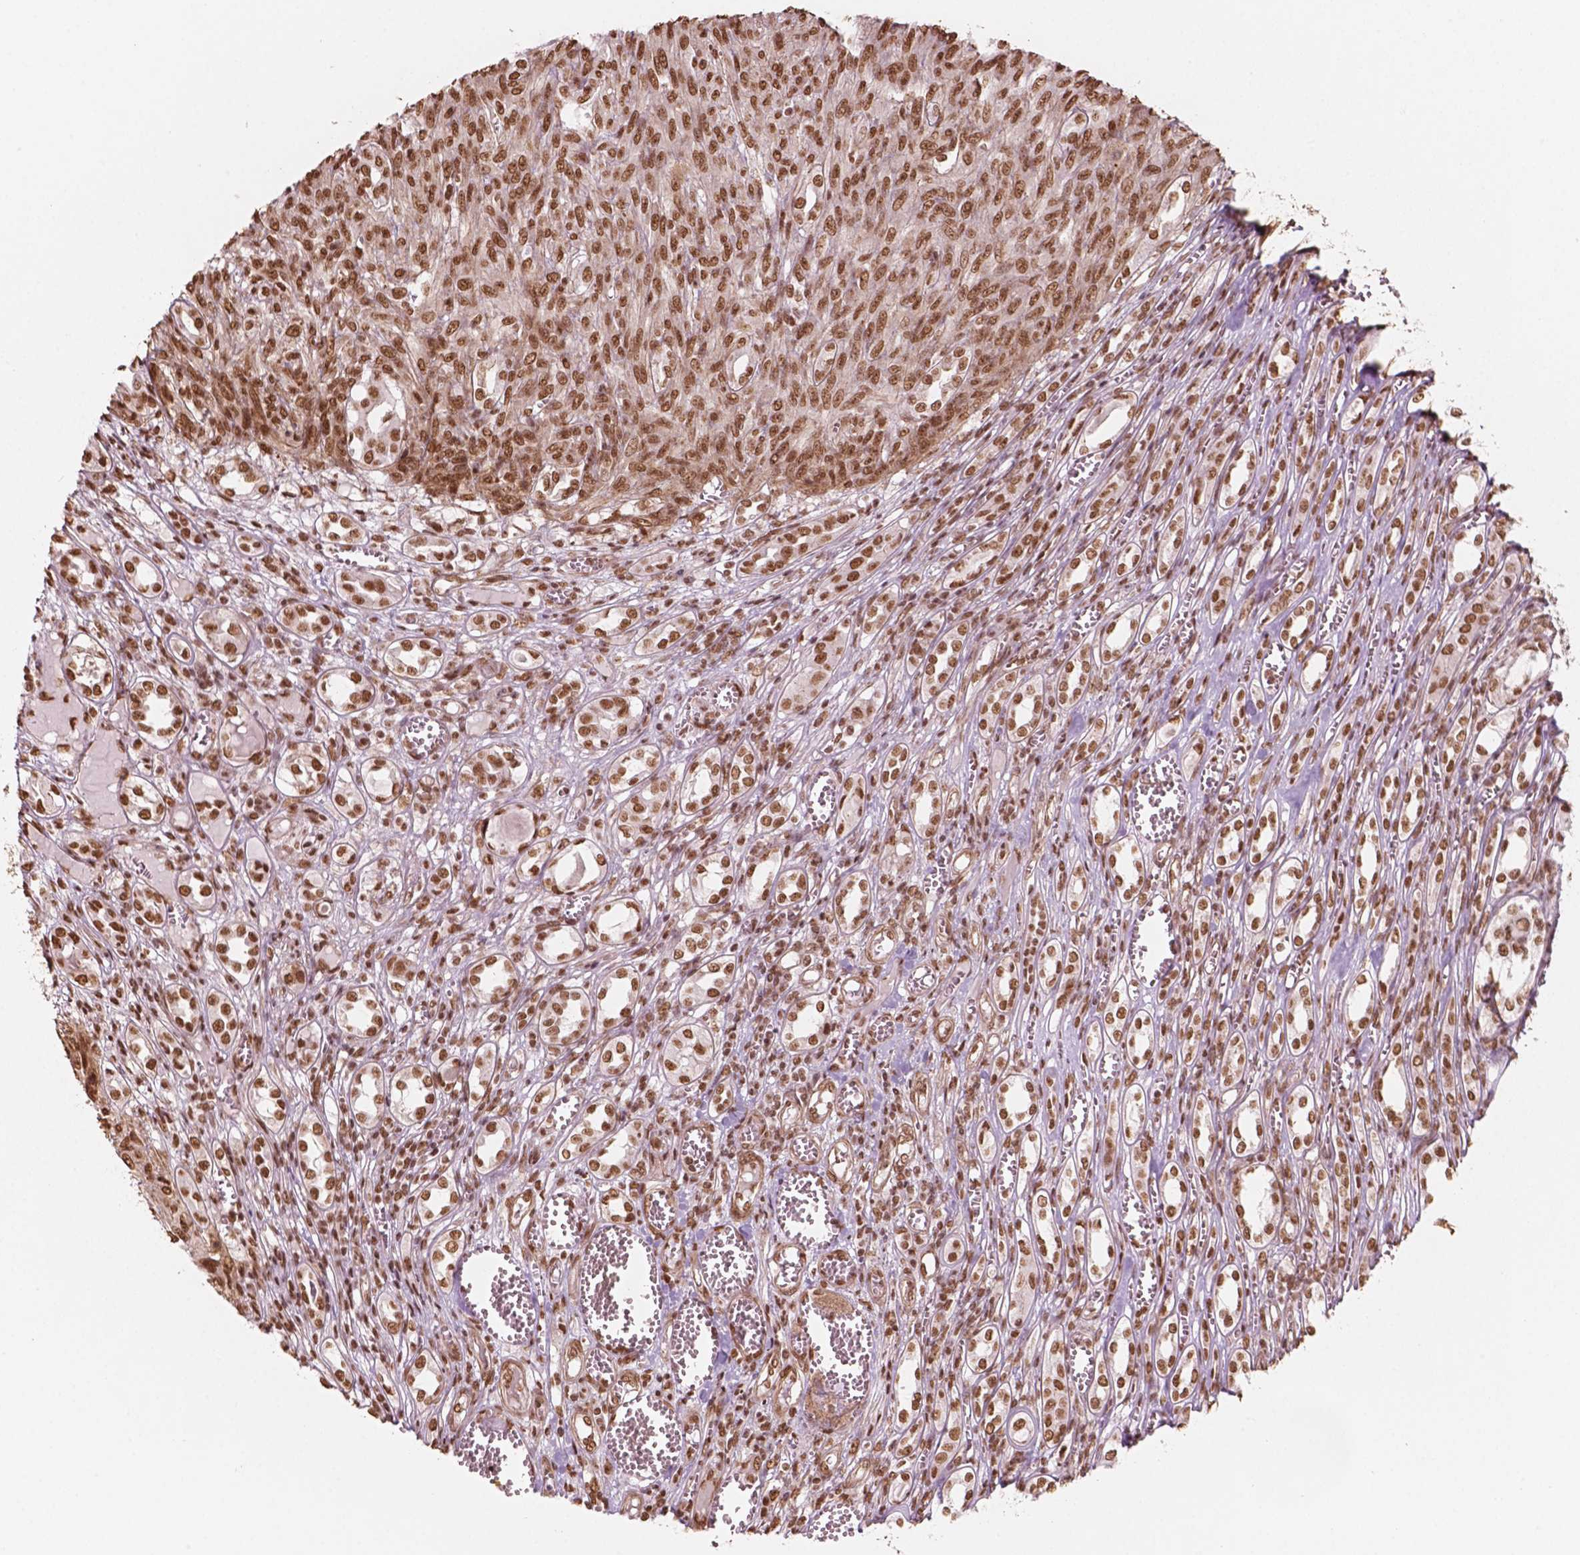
{"staining": {"intensity": "moderate", "quantity": ">75%", "location": "nuclear"}, "tissue": "renal cancer", "cell_type": "Tumor cells", "image_type": "cancer", "snomed": [{"axis": "morphology", "description": "Adenocarcinoma, NOS"}, {"axis": "topography", "description": "Kidney"}], "caption": "IHC (DAB (3,3'-diaminobenzidine)) staining of adenocarcinoma (renal) exhibits moderate nuclear protein expression in about >75% of tumor cells.", "gene": "GTF3C5", "patient": {"sex": "male", "age": 58}}